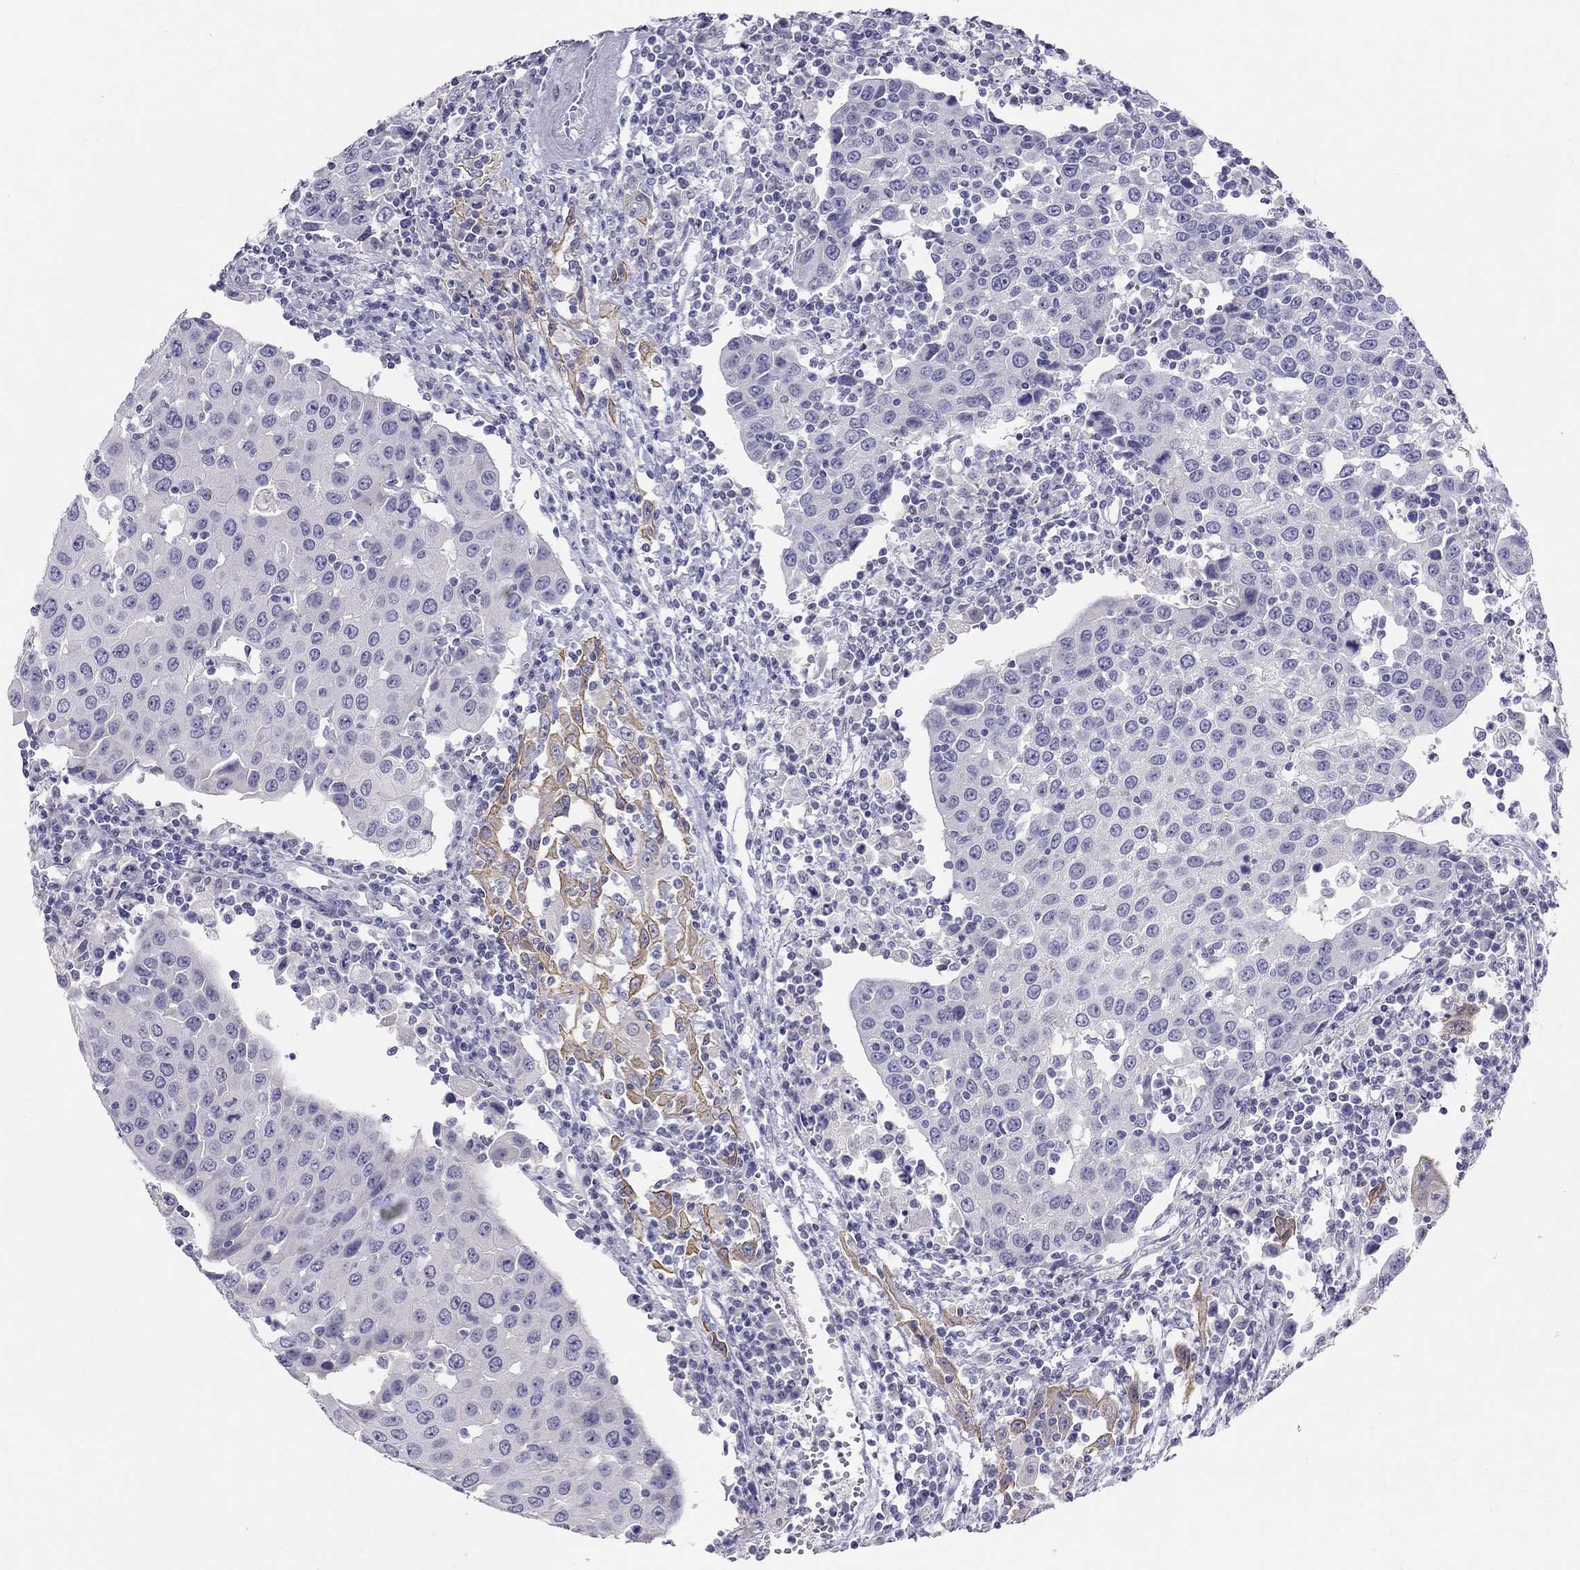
{"staining": {"intensity": "negative", "quantity": "none", "location": "none"}, "tissue": "urothelial cancer", "cell_type": "Tumor cells", "image_type": "cancer", "snomed": [{"axis": "morphology", "description": "Urothelial carcinoma, High grade"}, {"axis": "topography", "description": "Urinary bladder"}], "caption": "This is a histopathology image of immunohistochemistry (IHC) staining of urothelial carcinoma (high-grade), which shows no expression in tumor cells. (DAB (3,3'-diaminobenzidine) immunohistochemistry with hematoxylin counter stain).", "gene": "KCNV2", "patient": {"sex": "female", "age": 85}}